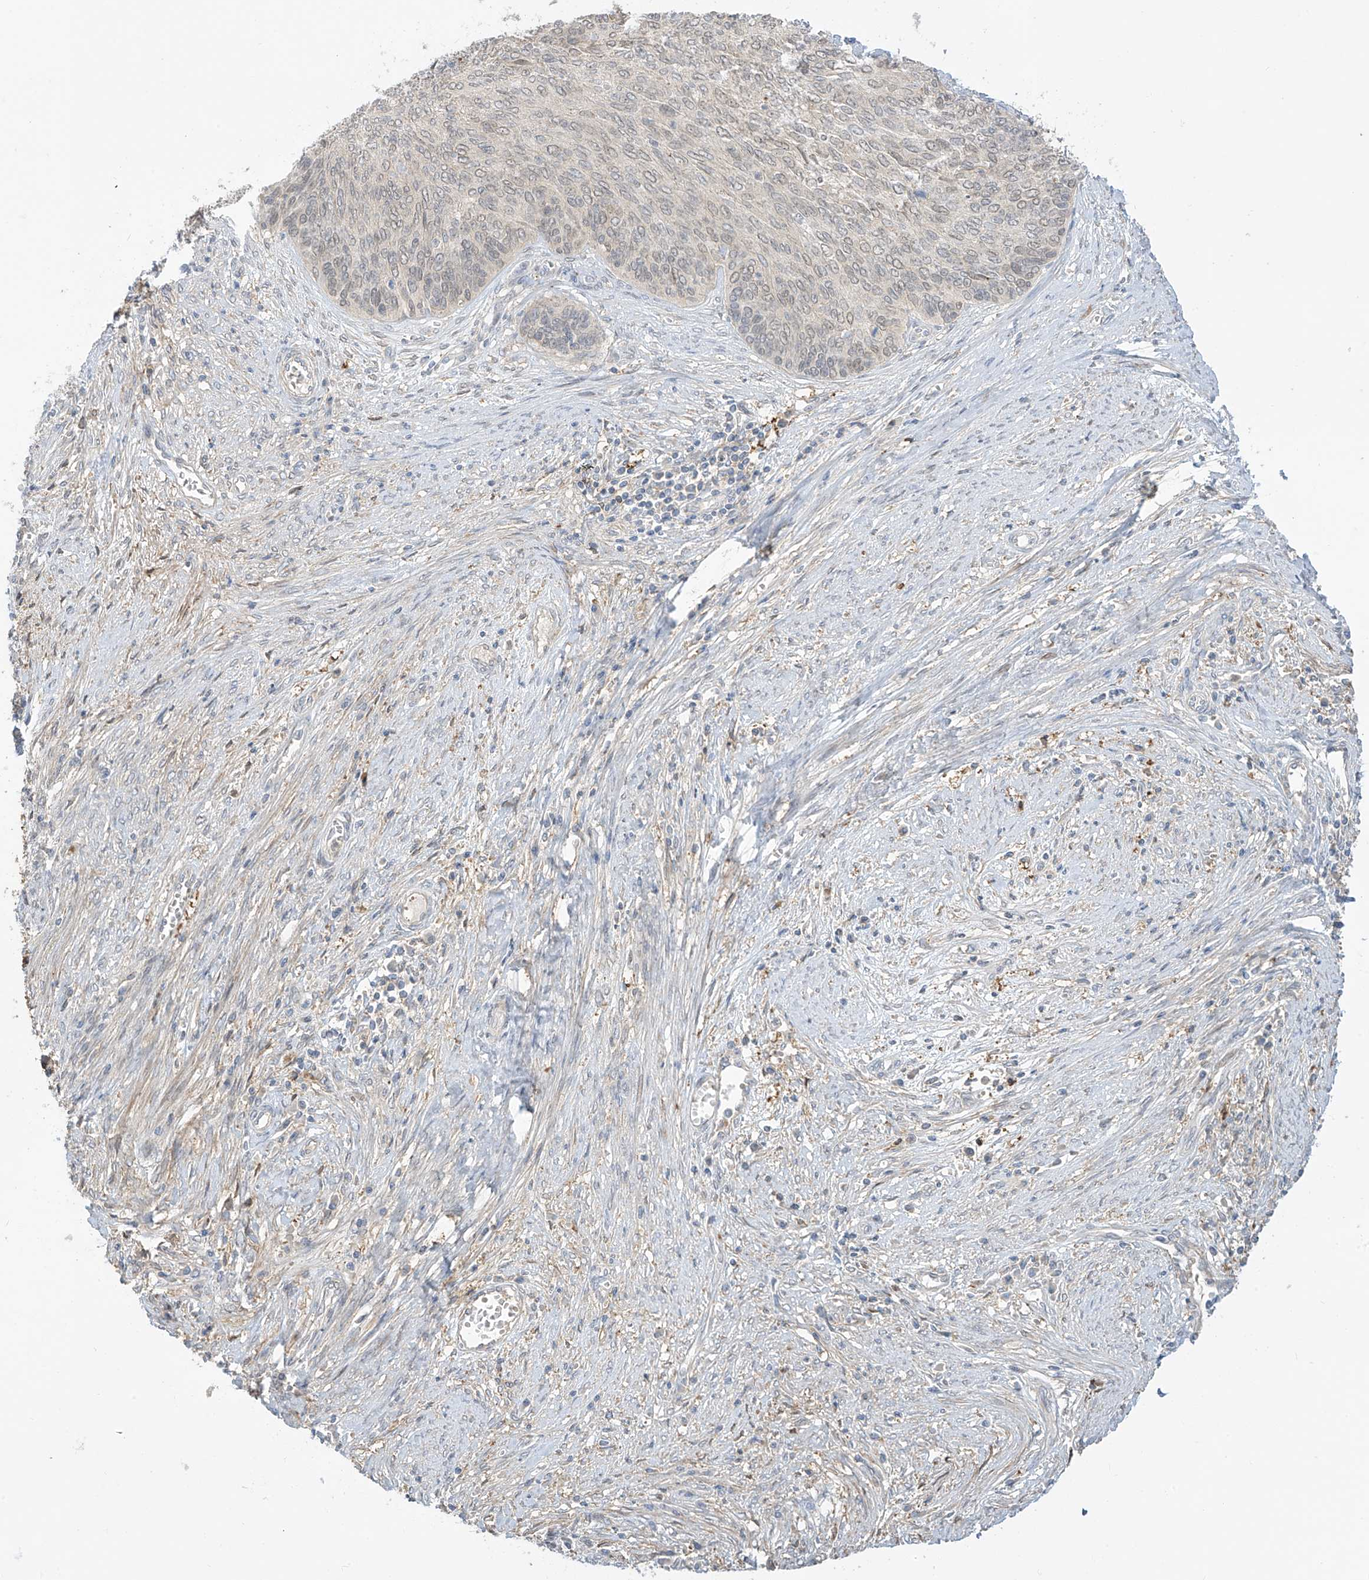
{"staining": {"intensity": "negative", "quantity": "none", "location": "none"}, "tissue": "cervical cancer", "cell_type": "Tumor cells", "image_type": "cancer", "snomed": [{"axis": "morphology", "description": "Squamous cell carcinoma, NOS"}, {"axis": "topography", "description": "Cervix"}], "caption": "This micrograph is of cervical cancer stained with immunohistochemistry to label a protein in brown with the nuclei are counter-stained blue. There is no positivity in tumor cells.", "gene": "ZGRF1", "patient": {"sex": "female", "age": 55}}